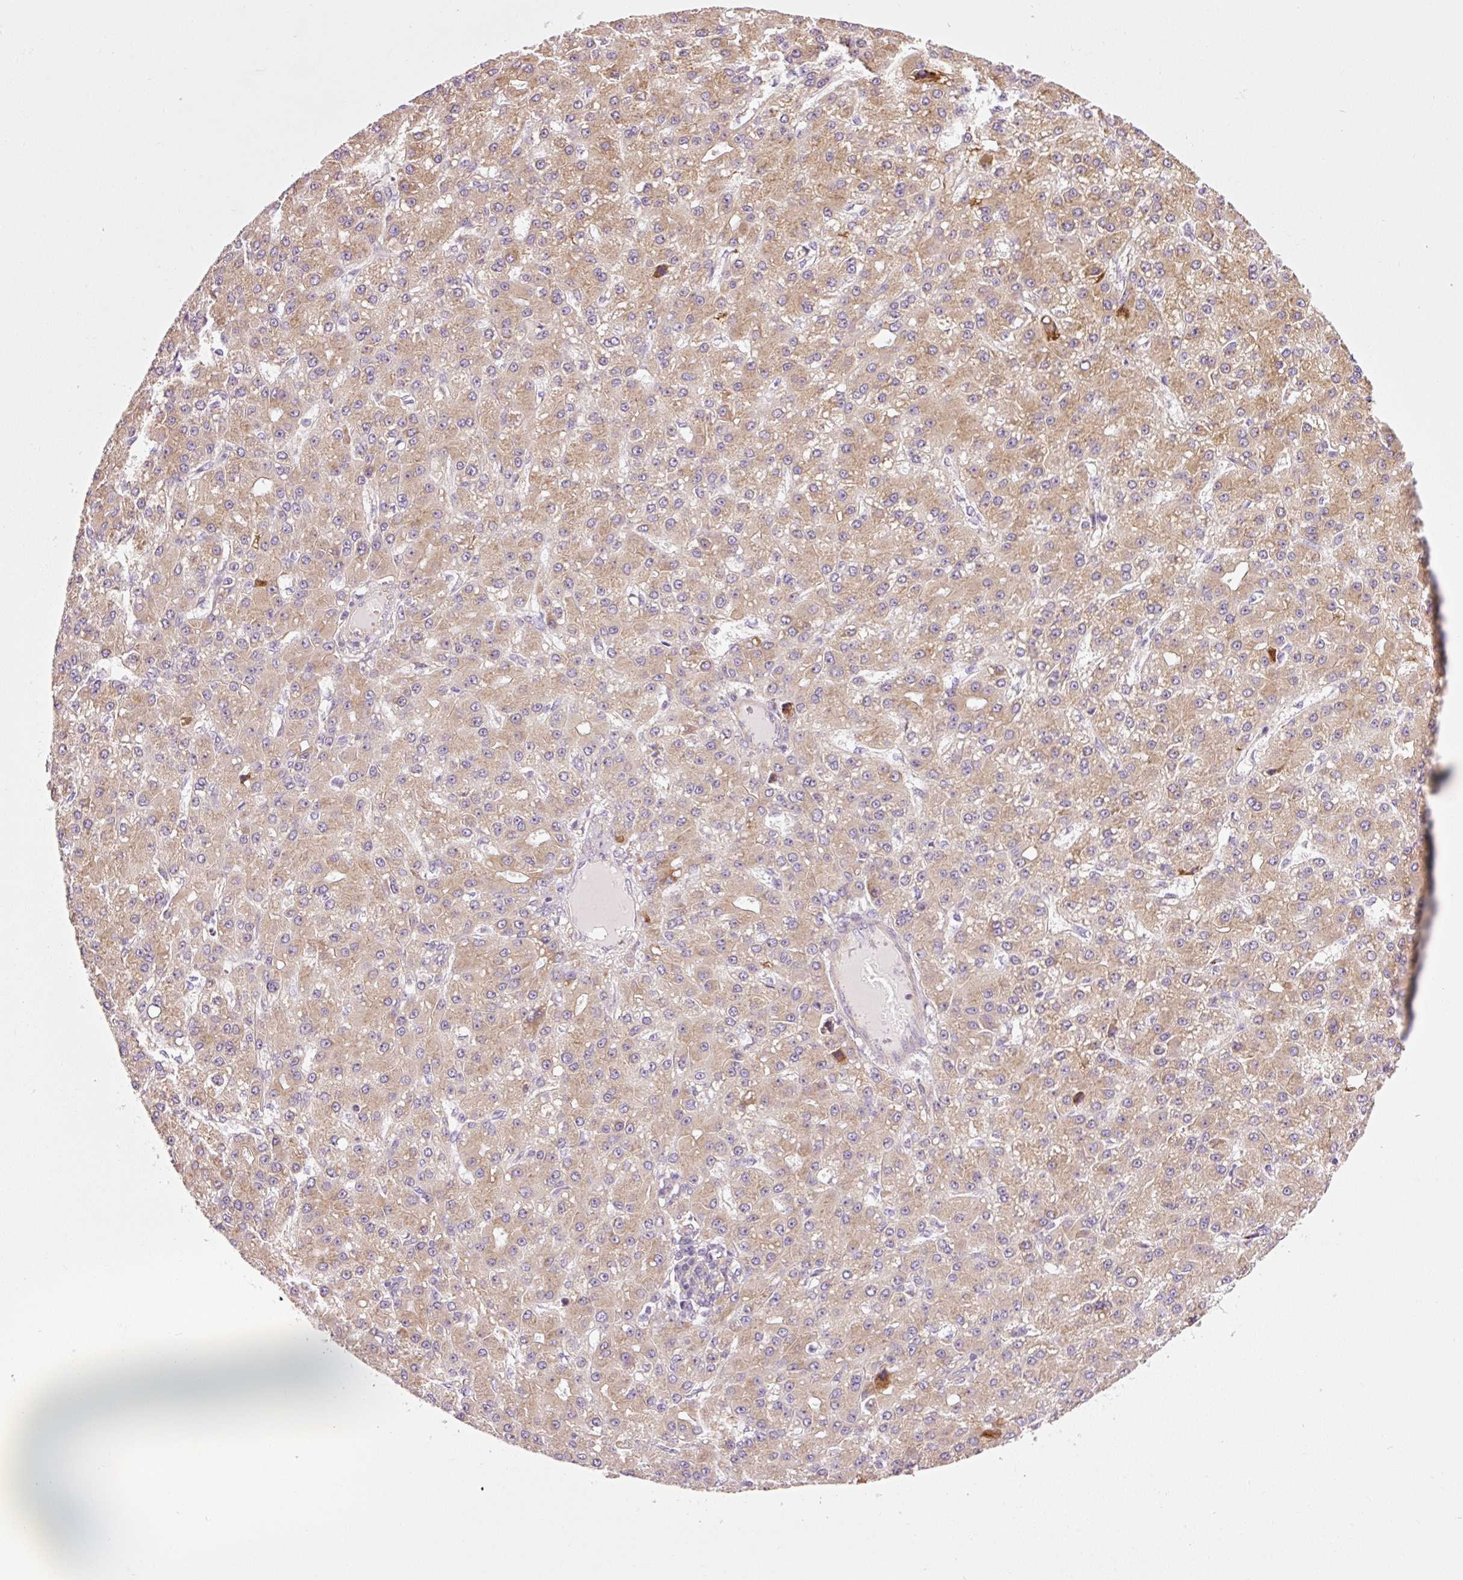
{"staining": {"intensity": "moderate", "quantity": ">75%", "location": "cytoplasmic/membranous"}, "tissue": "liver cancer", "cell_type": "Tumor cells", "image_type": "cancer", "snomed": [{"axis": "morphology", "description": "Carcinoma, Hepatocellular, NOS"}, {"axis": "topography", "description": "Liver"}], "caption": "A medium amount of moderate cytoplasmic/membranous staining is present in approximately >75% of tumor cells in liver cancer tissue.", "gene": "RPL10A", "patient": {"sex": "male", "age": 67}}